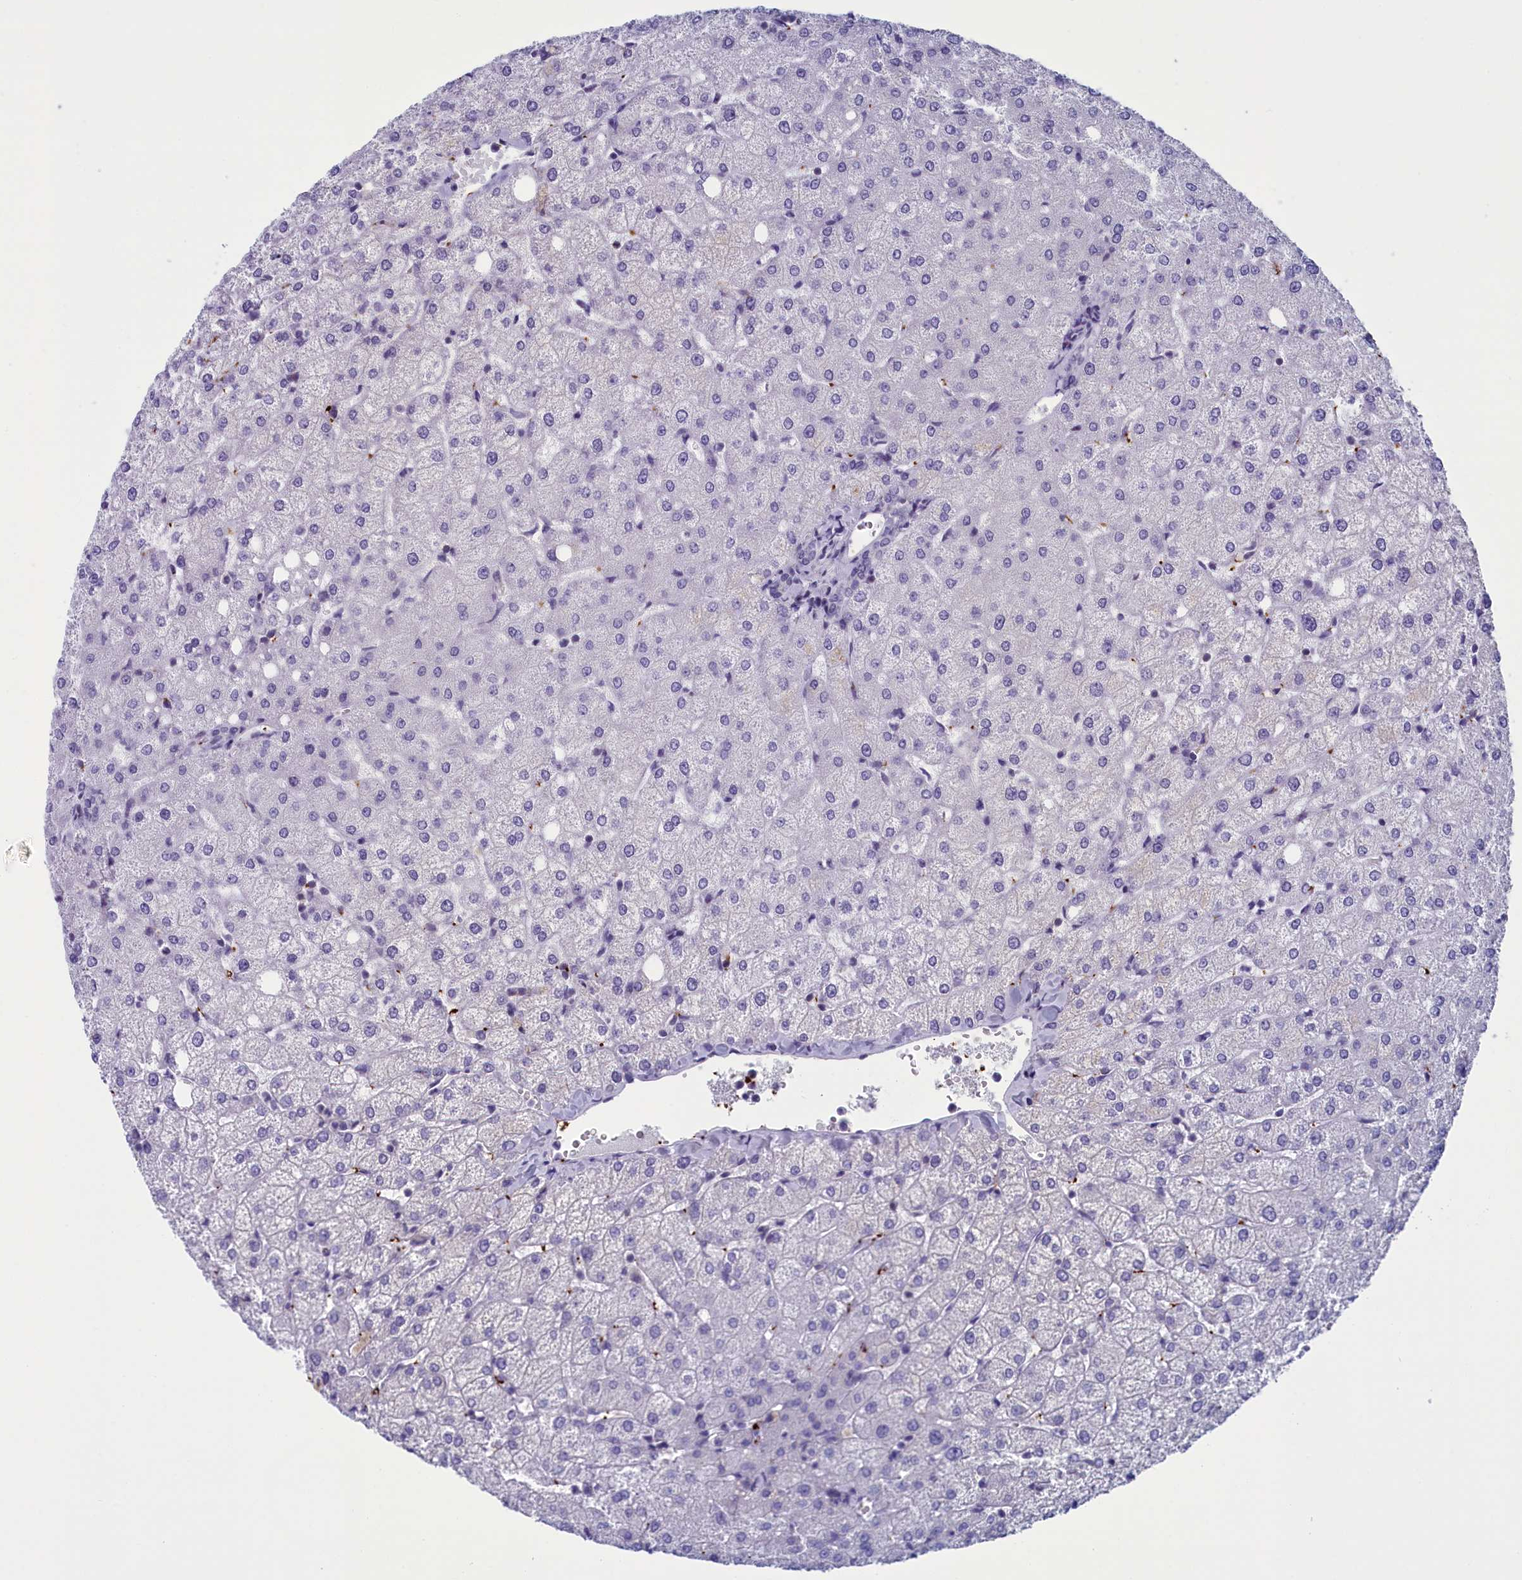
{"staining": {"intensity": "negative", "quantity": "none", "location": "none"}, "tissue": "liver", "cell_type": "Cholangiocytes", "image_type": "normal", "snomed": [{"axis": "morphology", "description": "Normal tissue, NOS"}, {"axis": "topography", "description": "Liver"}], "caption": "Human liver stained for a protein using immunohistochemistry shows no positivity in cholangiocytes.", "gene": "AIFM2", "patient": {"sex": "female", "age": 54}}